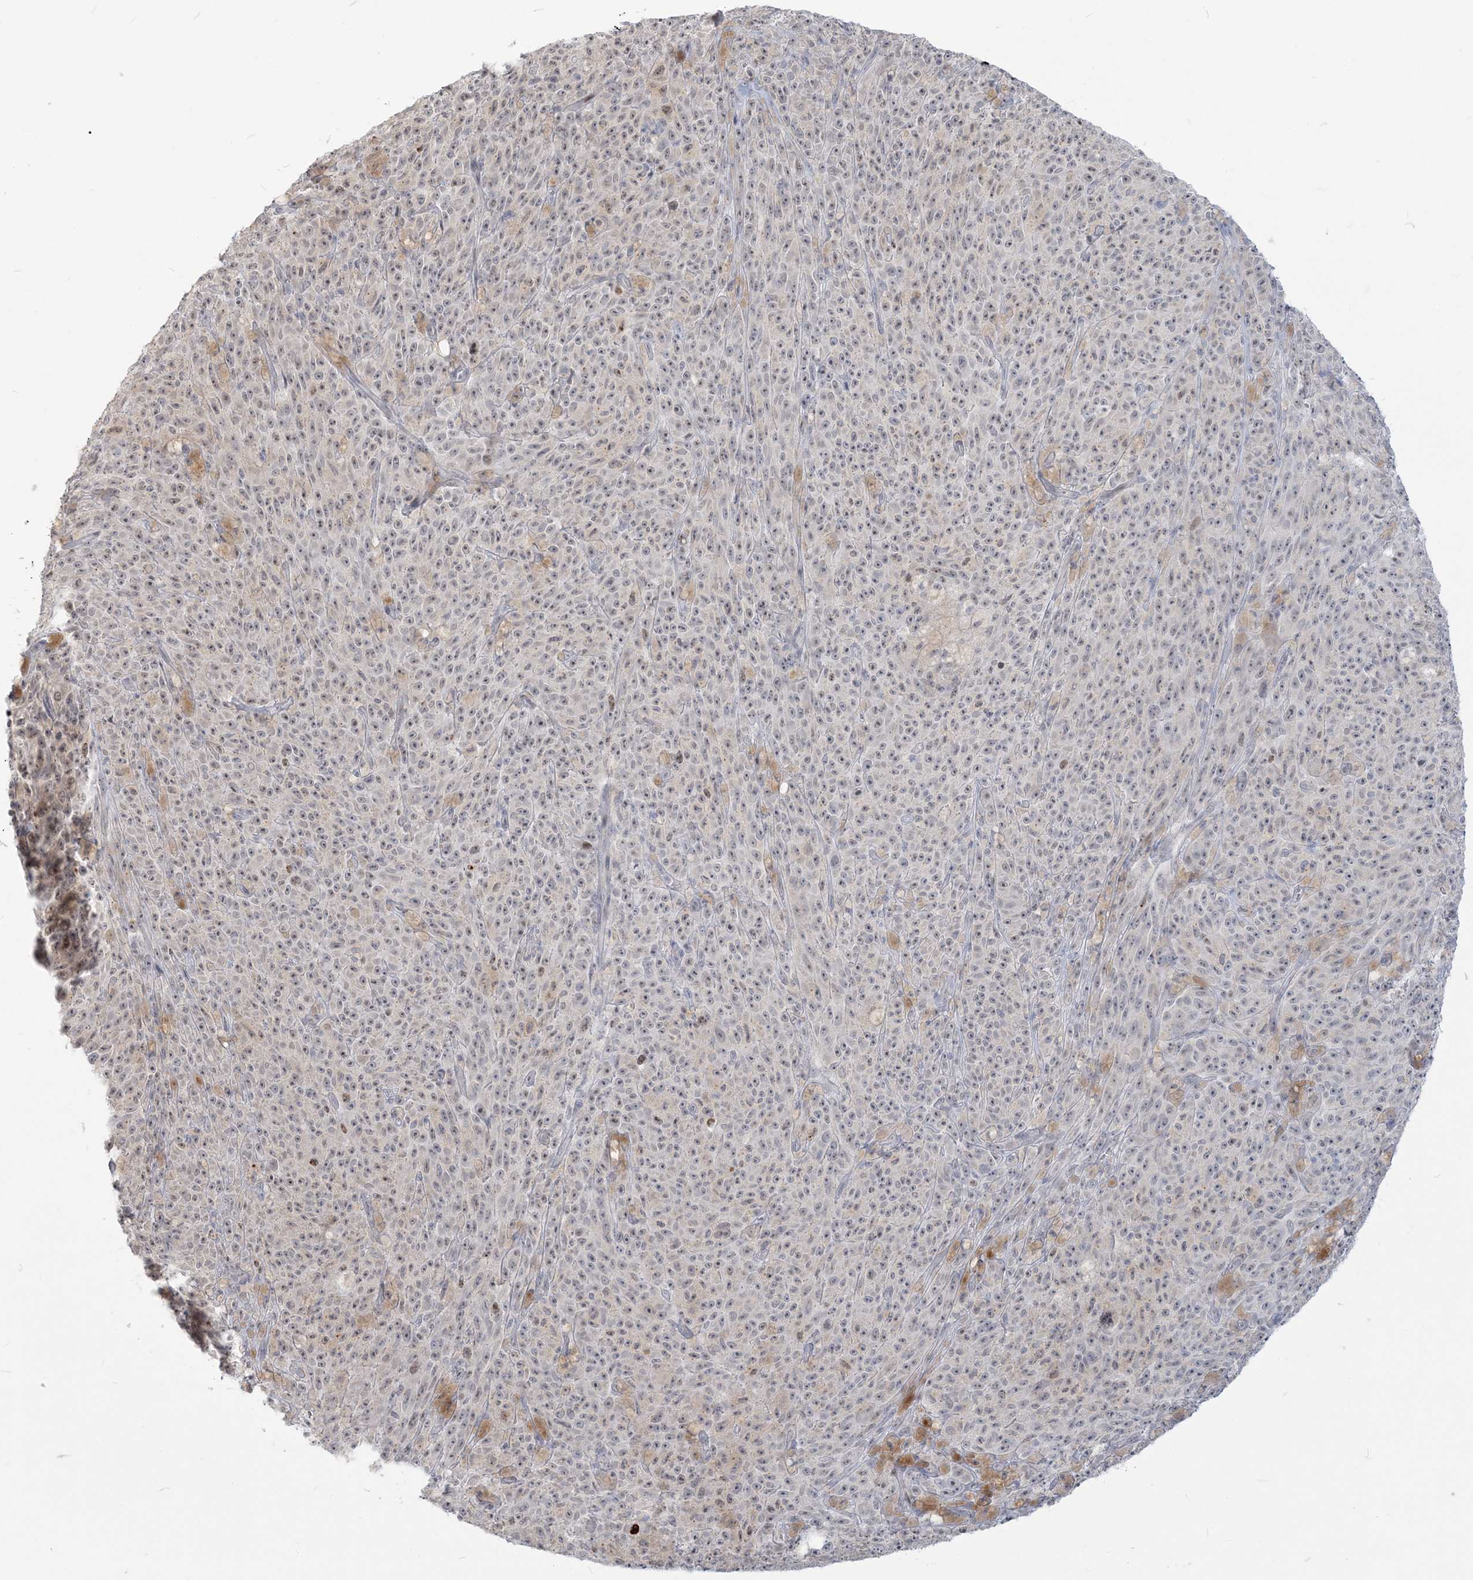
{"staining": {"intensity": "weak", "quantity": "25%-75%", "location": "nuclear"}, "tissue": "melanoma", "cell_type": "Tumor cells", "image_type": "cancer", "snomed": [{"axis": "morphology", "description": "Malignant melanoma, NOS"}, {"axis": "topography", "description": "Skin"}], "caption": "Malignant melanoma stained with a protein marker demonstrates weak staining in tumor cells.", "gene": "SDAD1", "patient": {"sex": "female", "age": 82}}